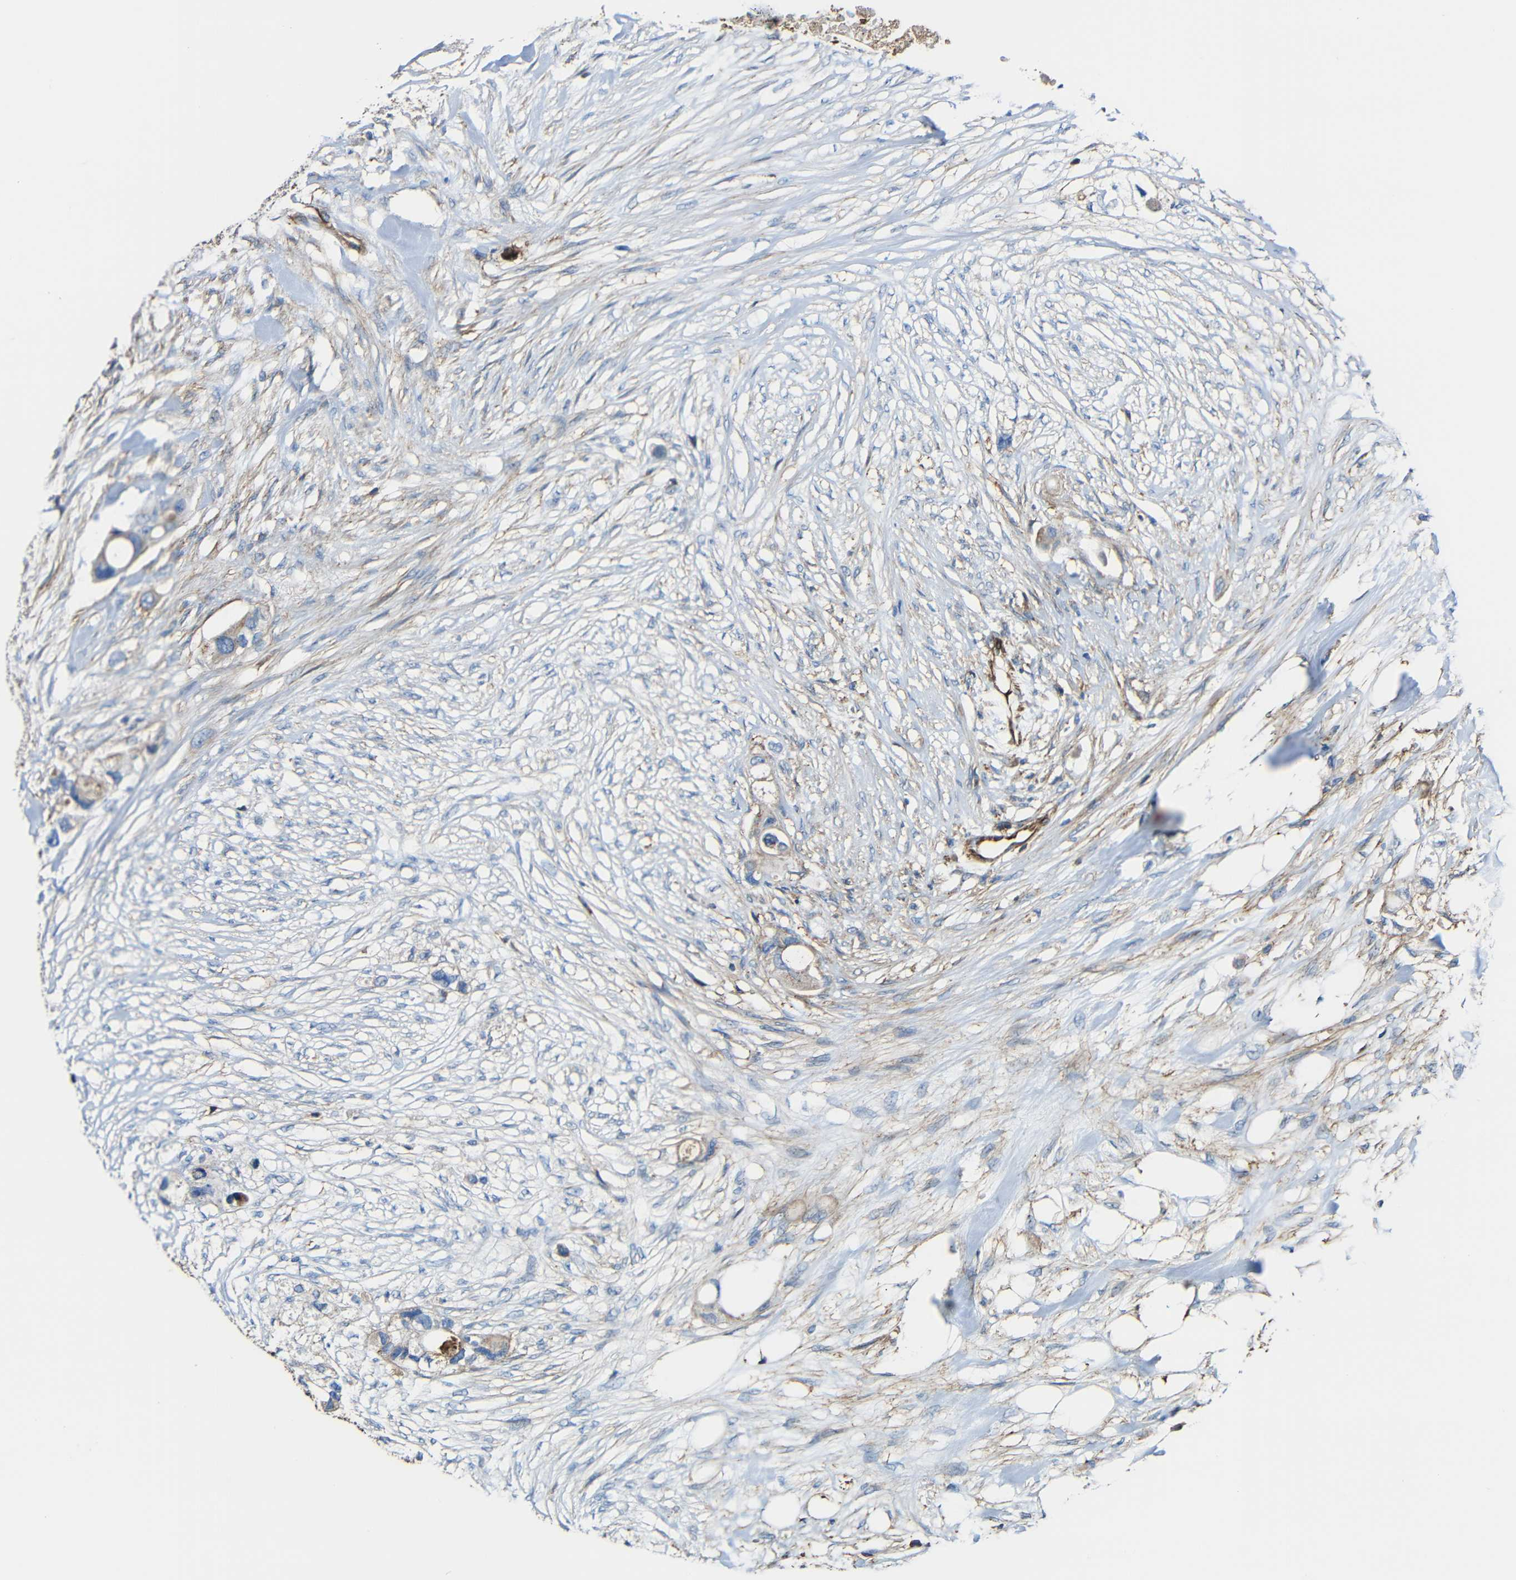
{"staining": {"intensity": "weak", "quantity": "<25%", "location": "cytoplasmic/membranous"}, "tissue": "colorectal cancer", "cell_type": "Tumor cells", "image_type": "cancer", "snomed": [{"axis": "morphology", "description": "Adenocarcinoma, NOS"}, {"axis": "topography", "description": "Colon"}], "caption": "Tumor cells are negative for protein expression in human adenocarcinoma (colorectal).", "gene": "IGSF10", "patient": {"sex": "female", "age": 57}}